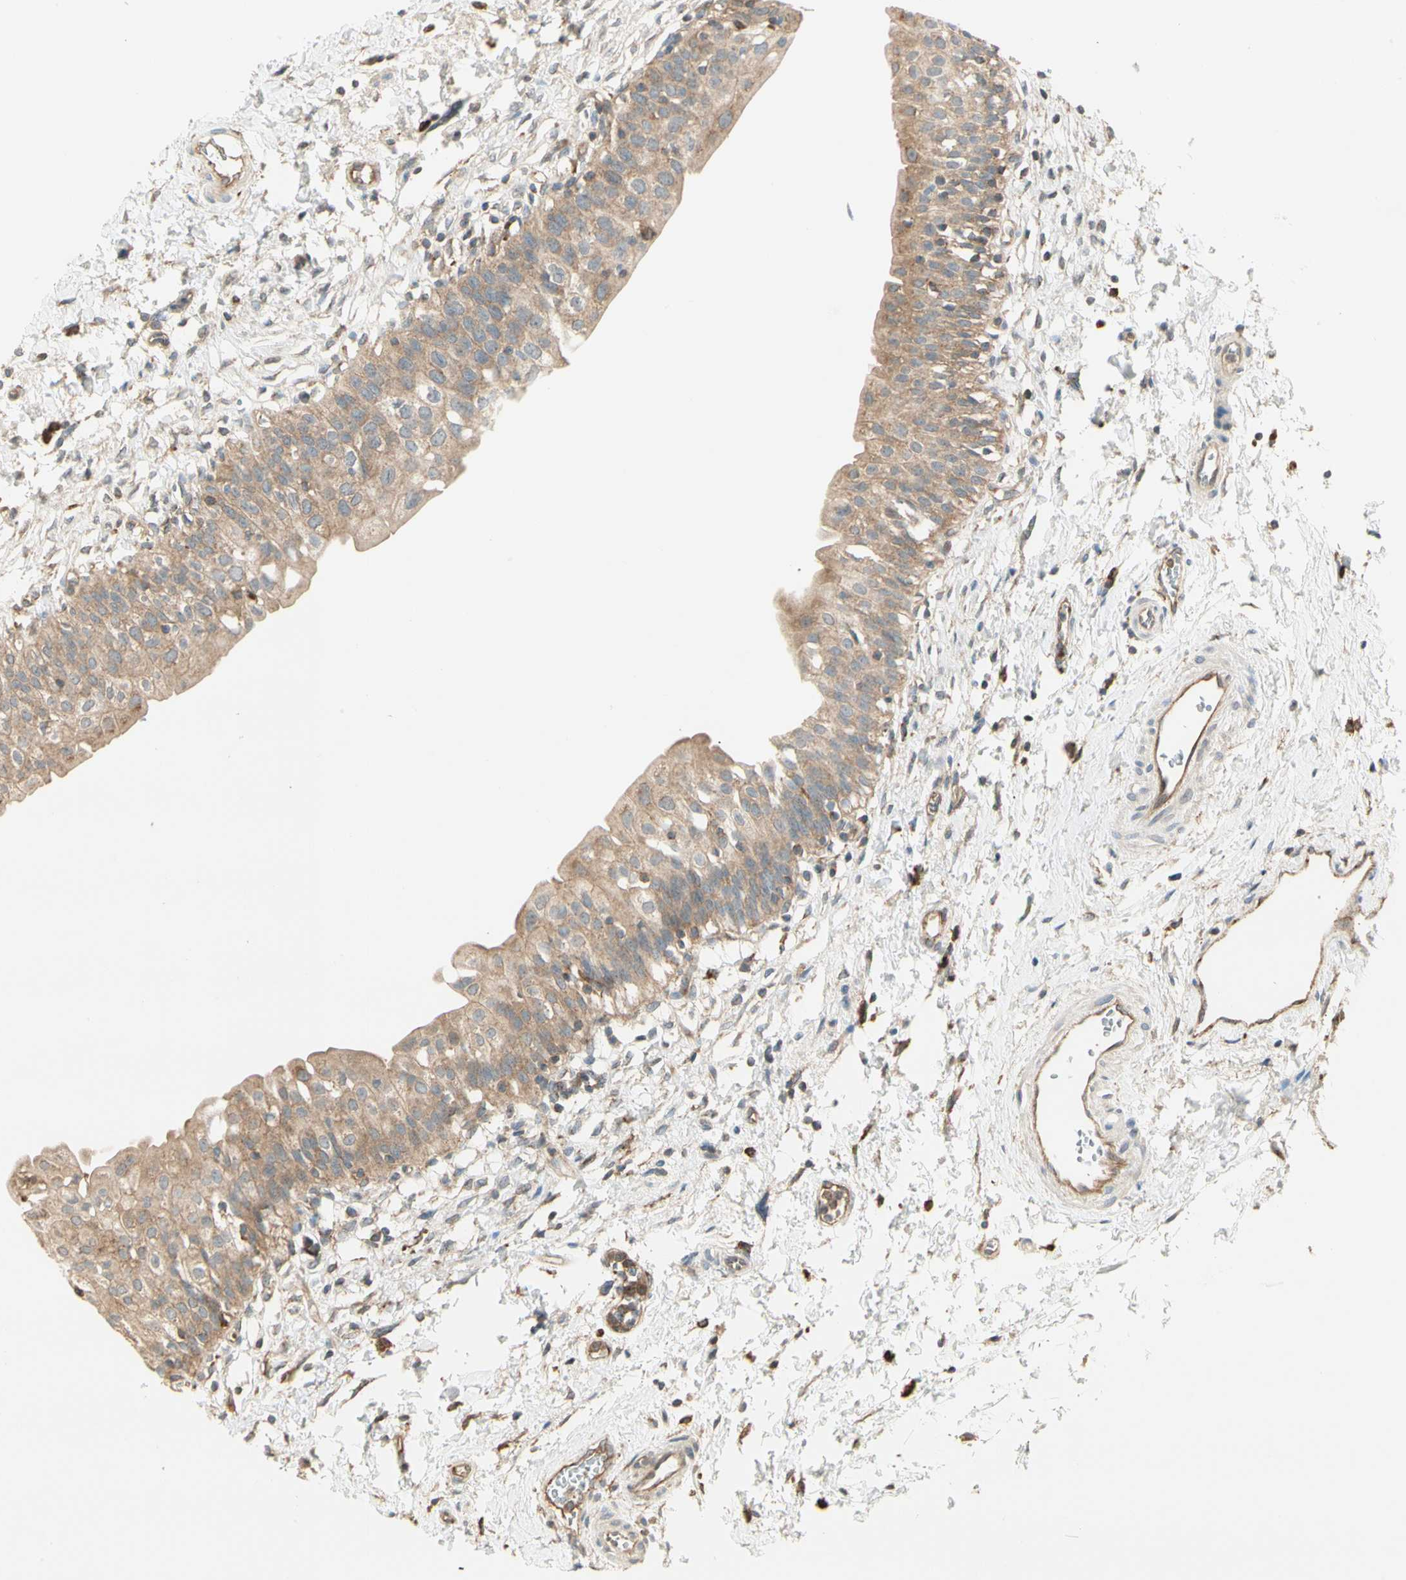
{"staining": {"intensity": "moderate", "quantity": ">75%", "location": "cytoplasmic/membranous"}, "tissue": "urinary bladder", "cell_type": "Urothelial cells", "image_type": "normal", "snomed": [{"axis": "morphology", "description": "Normal tissue, NOS"}, {"axis": "topography", "description": "Urinary bladder"}], "caption": "DAB immunohistochemical staining of unremarkable urinary bladder exhibits moderate cytoplasmic/membranous protein staining in about >75% of urothelial cells.", "gene": "AGFG1", "patient": {"sex": "male", "age": 55}}